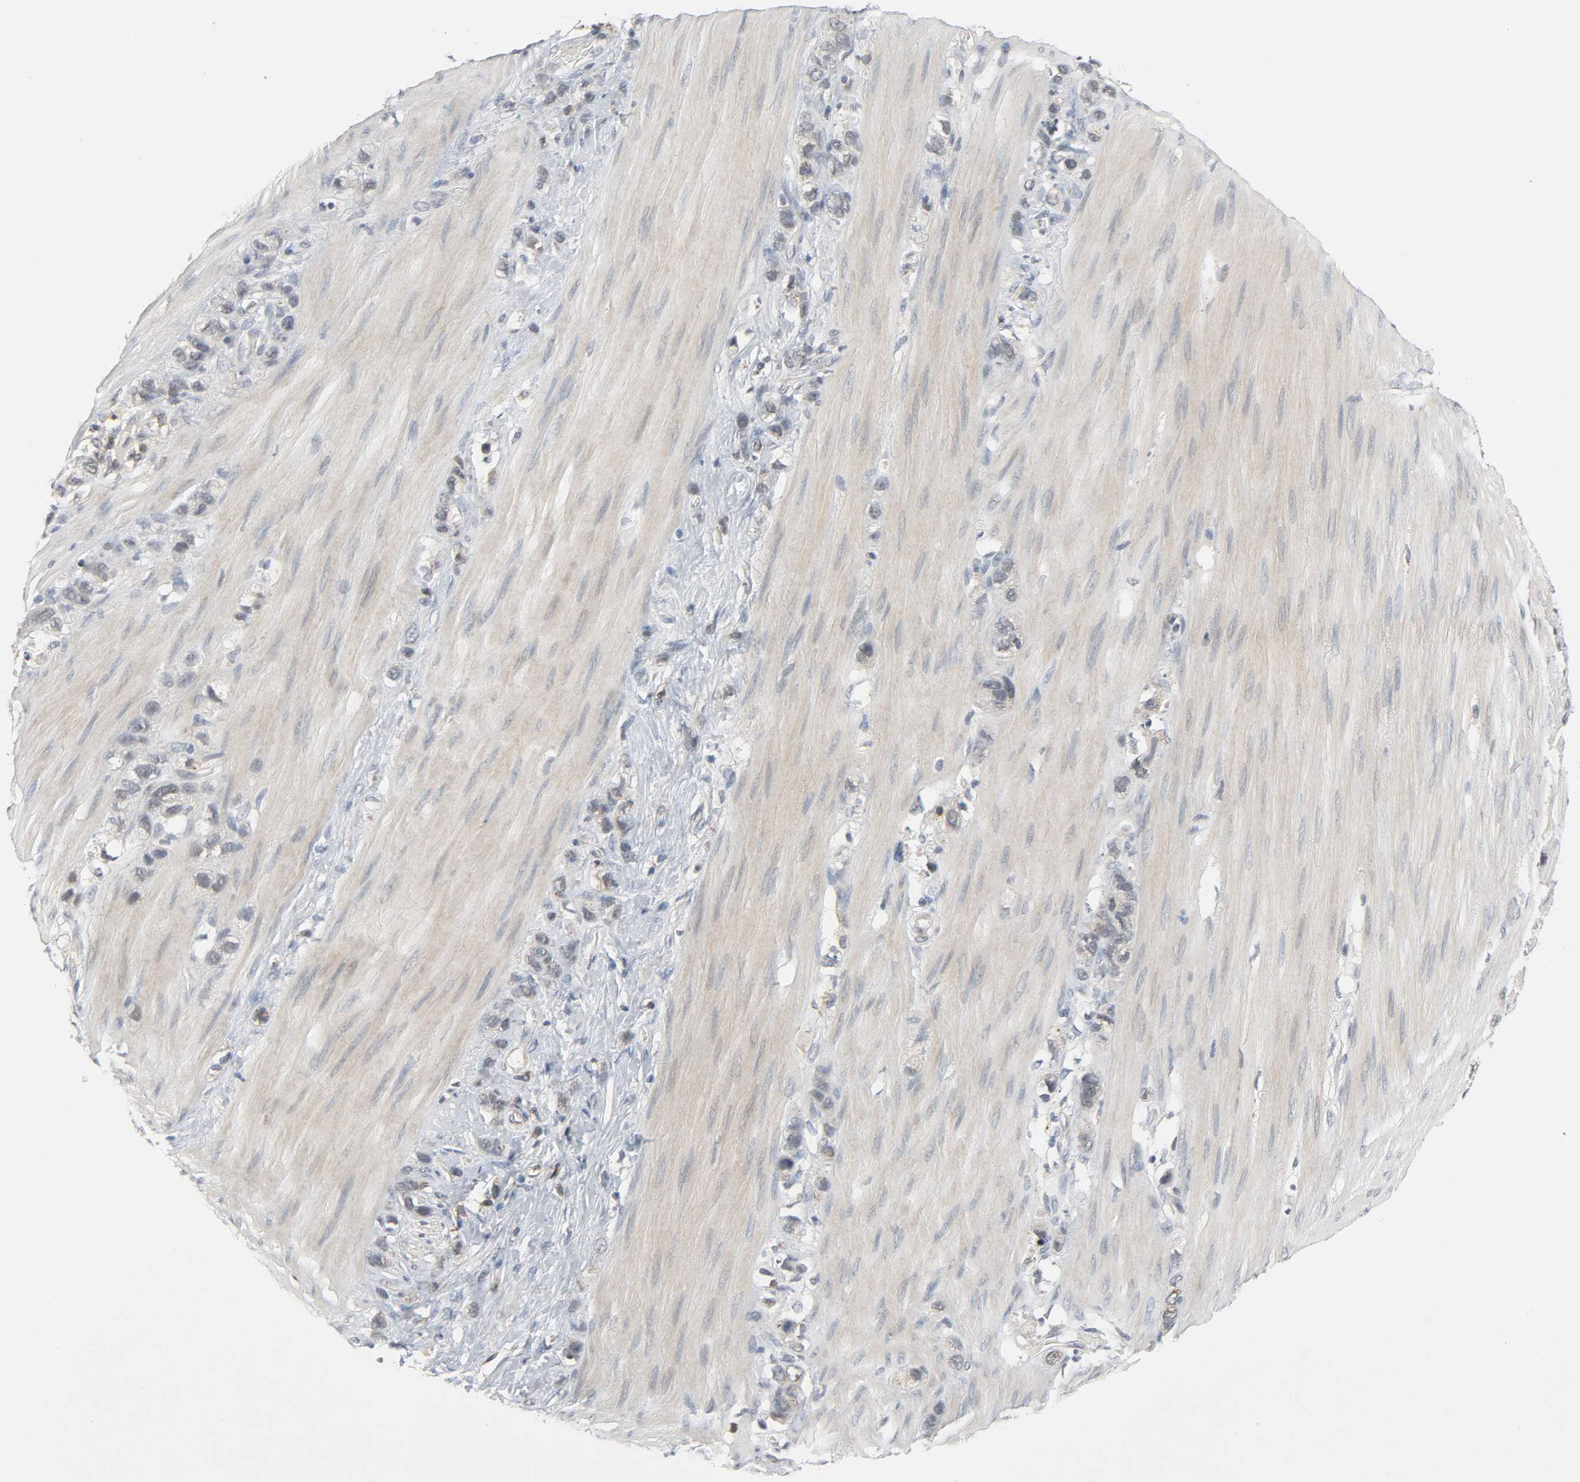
{"staining": {"intensity": "weak", "quantity": "<25%", "location": "cytoplasmic/membranous"}, "tissue": "stomach cancer", "cell_type": "Tumor cells", "image_type": "cancer", "snomed": [{"axis": "morphology", "description": "Normal tissue, NOS"}, {"axis": "morphology", "description": "Adenocarcinoma, NOS"}, {"axis": "morphology", "description": "Adenocarcinoma, High grade"}, {"axis": "topography", "description": "Stomach, upper"}, {"axis": "topography", "description": "Stomach"}], "caption": "DAB immunohistochemical staining of stomach adenocarcinoma demonstrates no significant staining in tumor cells.", "gene": "CD4", "patient": {"sex": "female", "age": 65}}